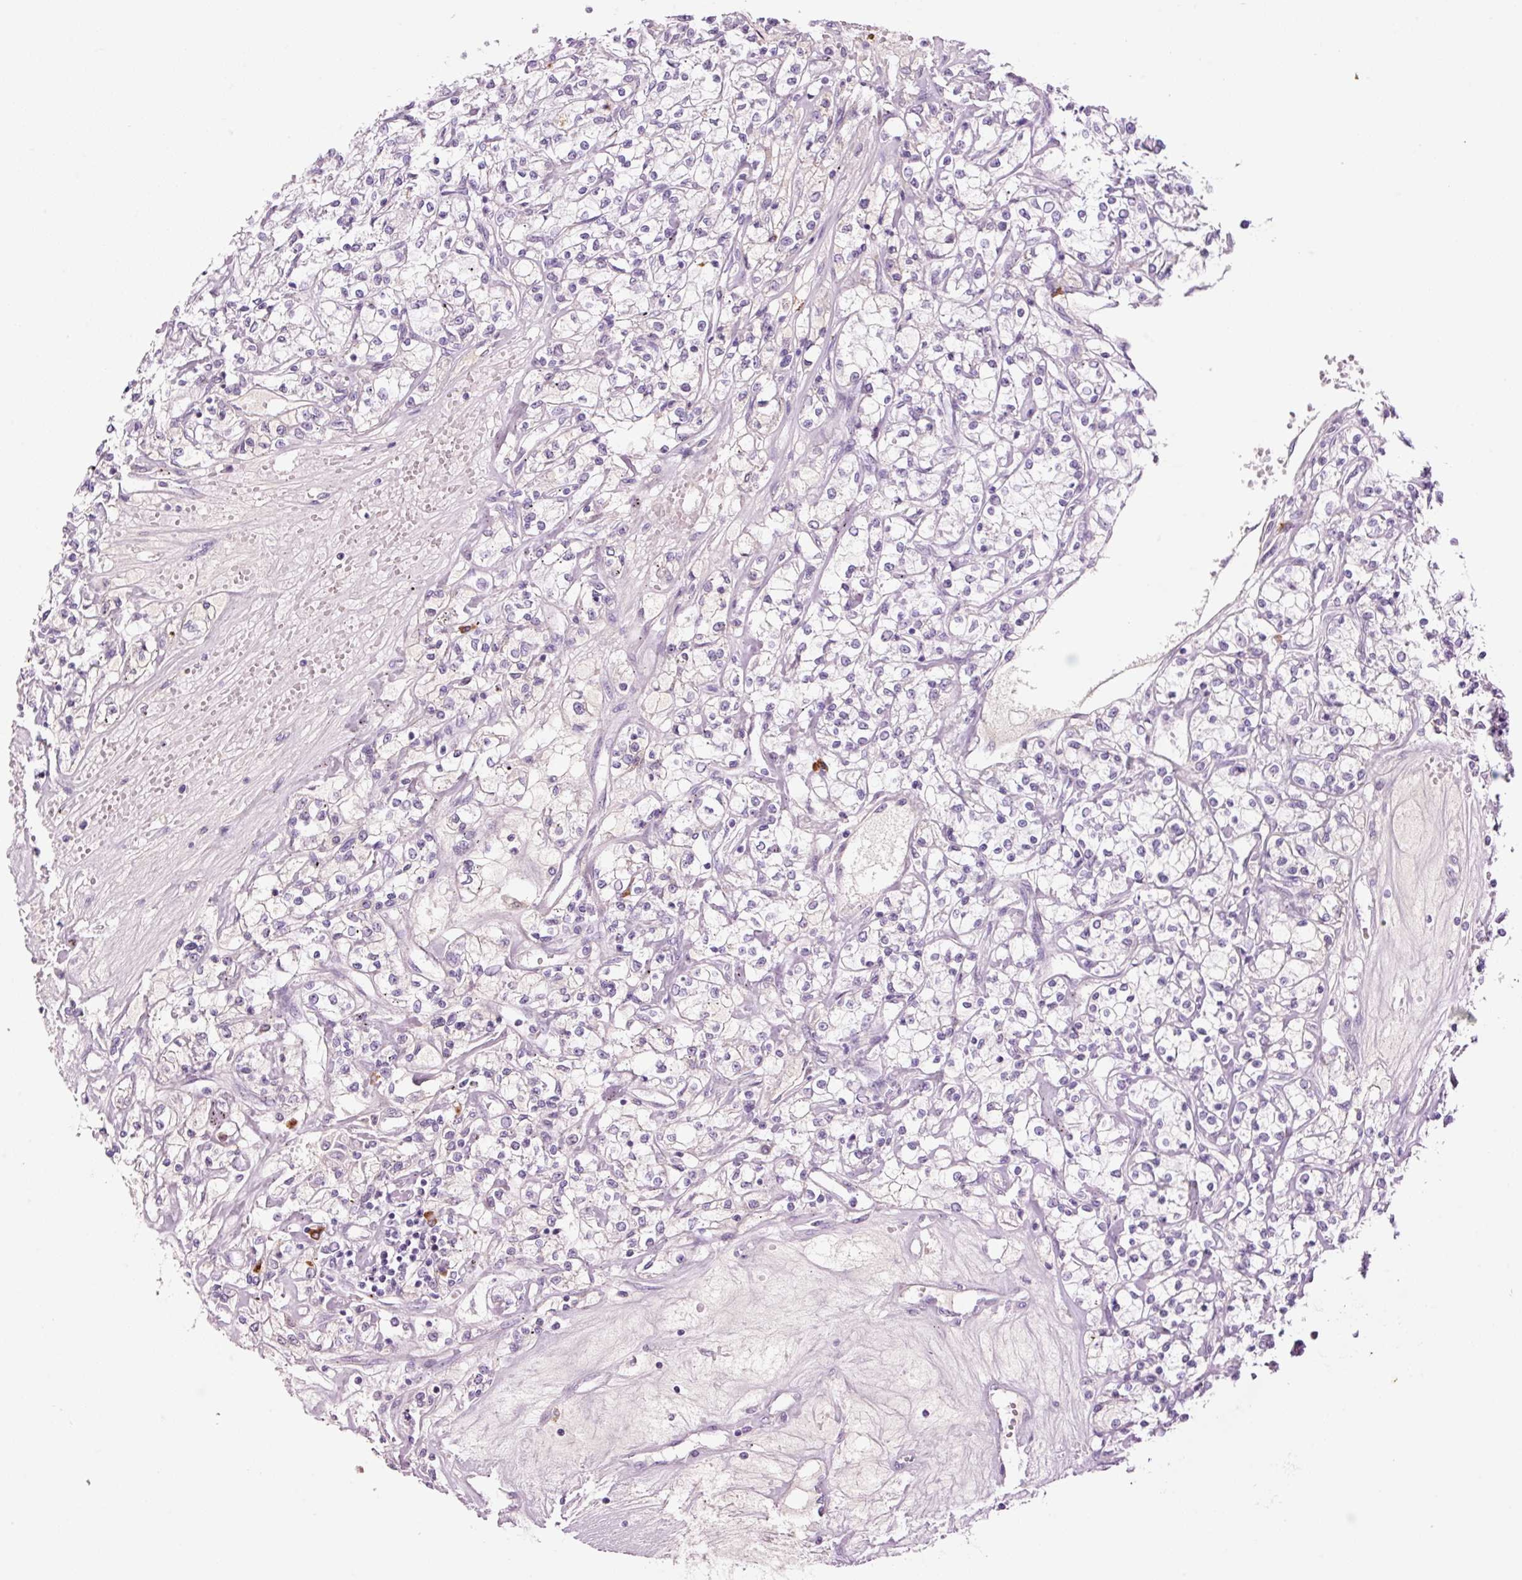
{"staining": {"intensity": "negative", "quantity": "none", "location": "none"}, "tissue": "renal cancer", "cell_type": "Tumor cells", "image_type": "cancer", "snomed": [{"axis": "morphology", "description": "Adenocarcinoma, NOS"}, {"axis": "topography", "description": "Kidney"}], "caption": "IHC micrograph of neoplastic tissue: renal cancer (adenocarcinoma) stained with DAB reveals no significant protein positivity in tumor cells.", "gene": "KLF1", "patient": {"sex": "female", "age": 59}}